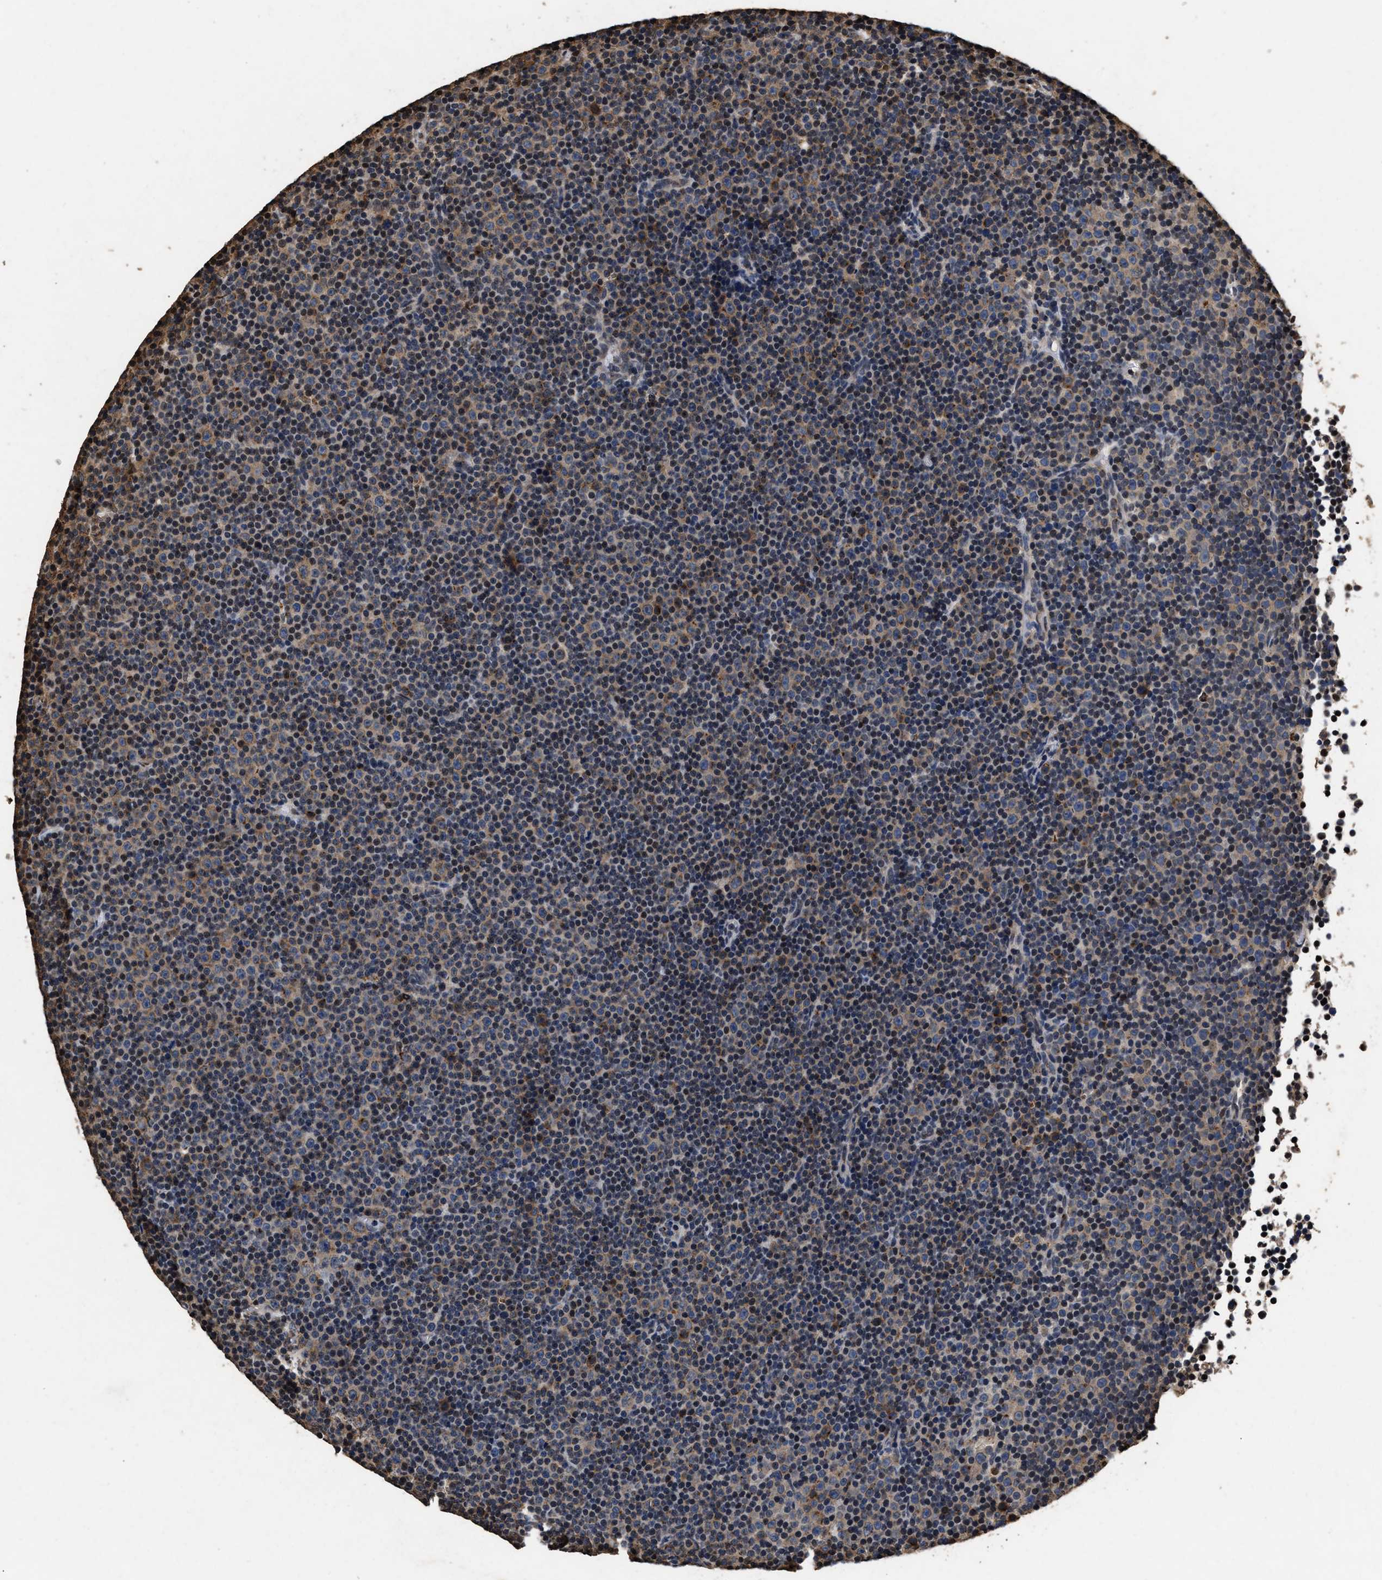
{"staining": {"intensity": "weak", "quantity": "<25%", "location": "cytoplasmic/membranous"}, "tissue": "lymphoma", "cell_type": "Tumor cells", "image_type": "cancer", "snomed": [{"axis": "morphology", "description": "Malignant lymphoma, non-Hodgkin's type, Low grade"}, {"axis": "topography", "description": "Lymph node"}], "caption": "This is an immunohistochemistry (IHC) photomicrograph of malignant lymphoma, non-Hodgkin's type (low-grade). There is no expression in tumor cells.", "gene": "TPST2", "patient": {"sex": "female", "age": 67}}